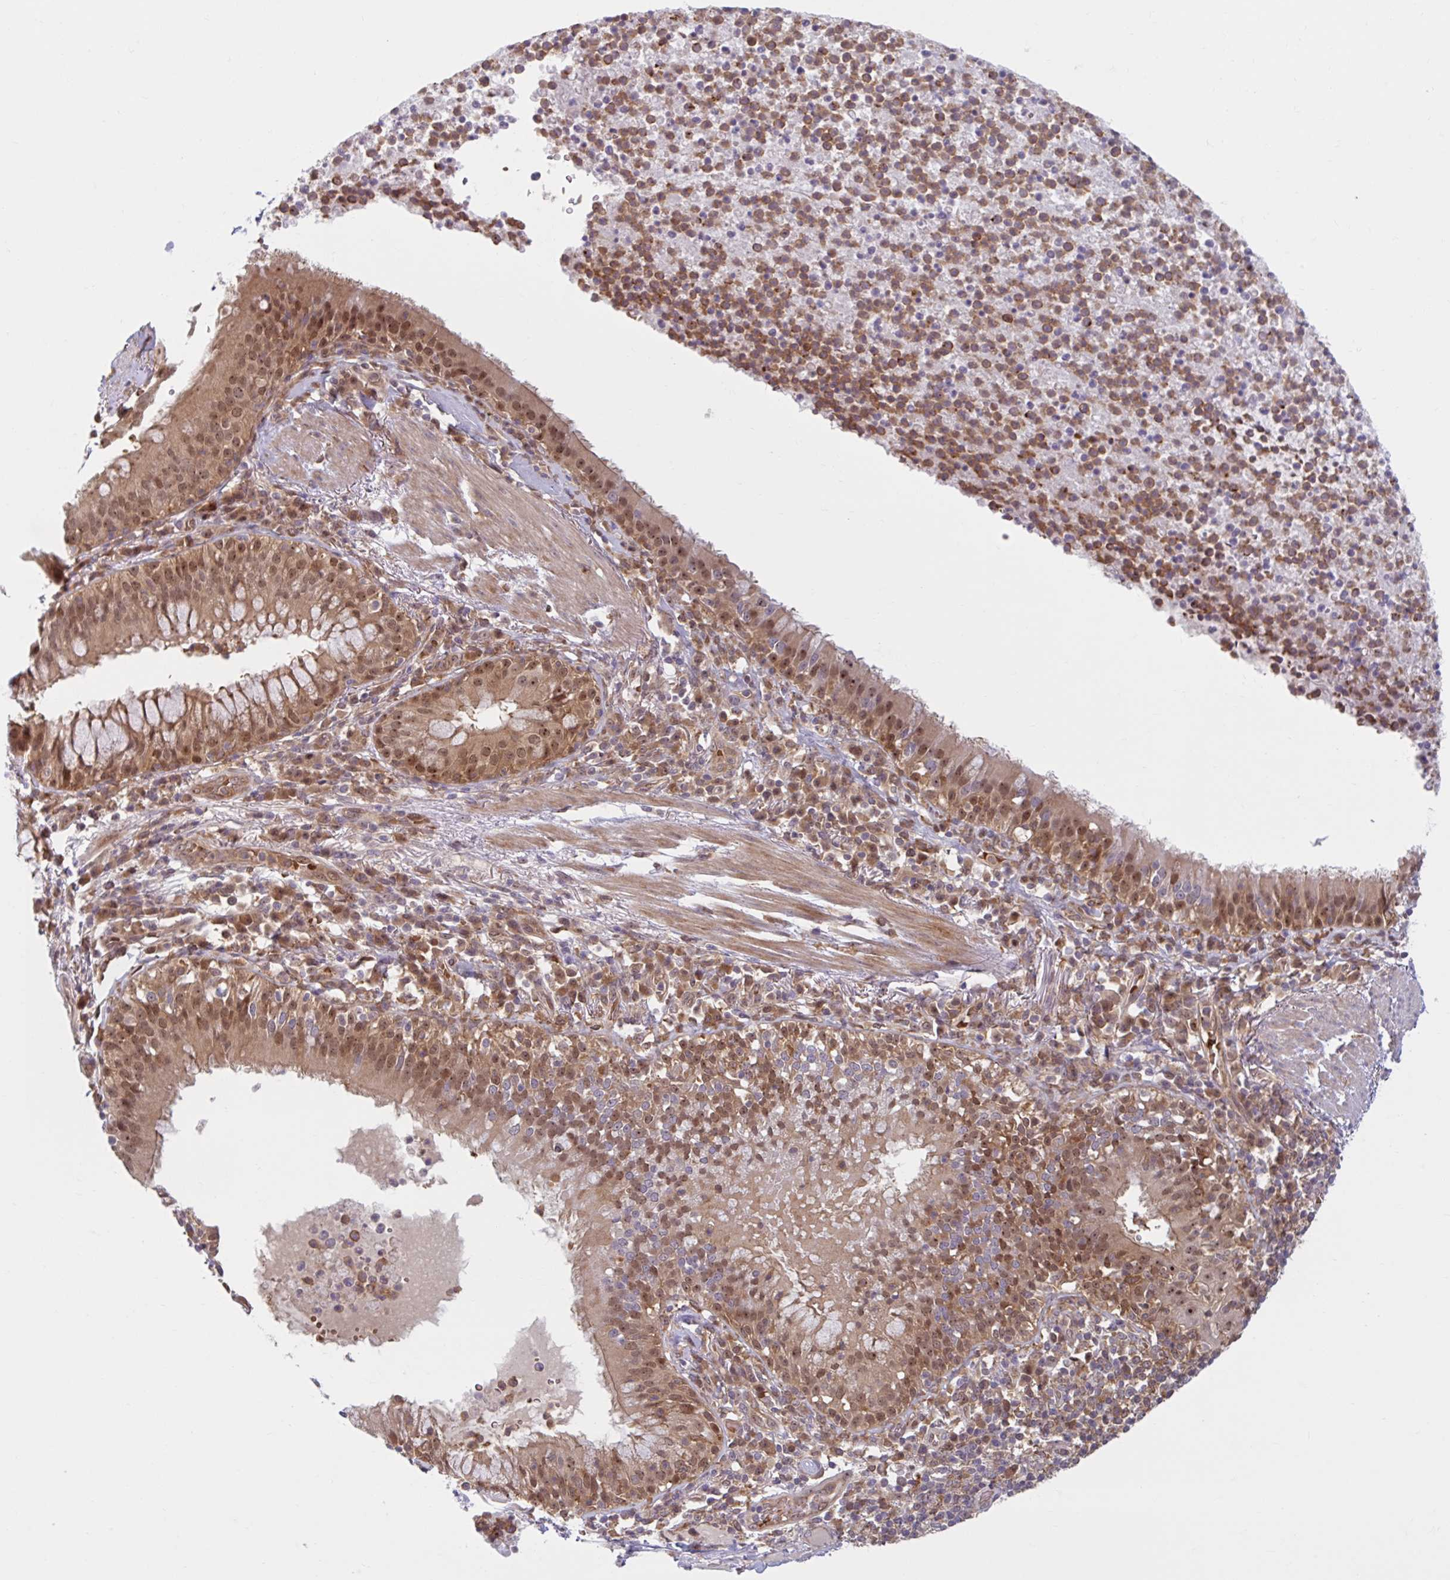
{"staining": {"intensity": "moderate", "quantity": ">75%", "location": "cytoplasmic/membranous,nuclear"}, "tissue": "bronchus", "cell_type": "Respiratory epithelial cells", "image_type": "normal", "snomed": [{"axis": "morphology", "description": "Normal tissue, NOS"}, {"axis": "topography", "description": "Cartilage tissue"}, {"axis": "topography", "description": "Bronchus"}], "caption": "Immunohistochemistry (IHC) image of benign bronchus stained for a protein (brown), which shows medium levels of moderate cytoplasmic/membranous,nuclear positivity in approximately >75% of respiratory epithelial cells.", "gene": "HMBS", "patient": {"sex": "male", "age": 56}}